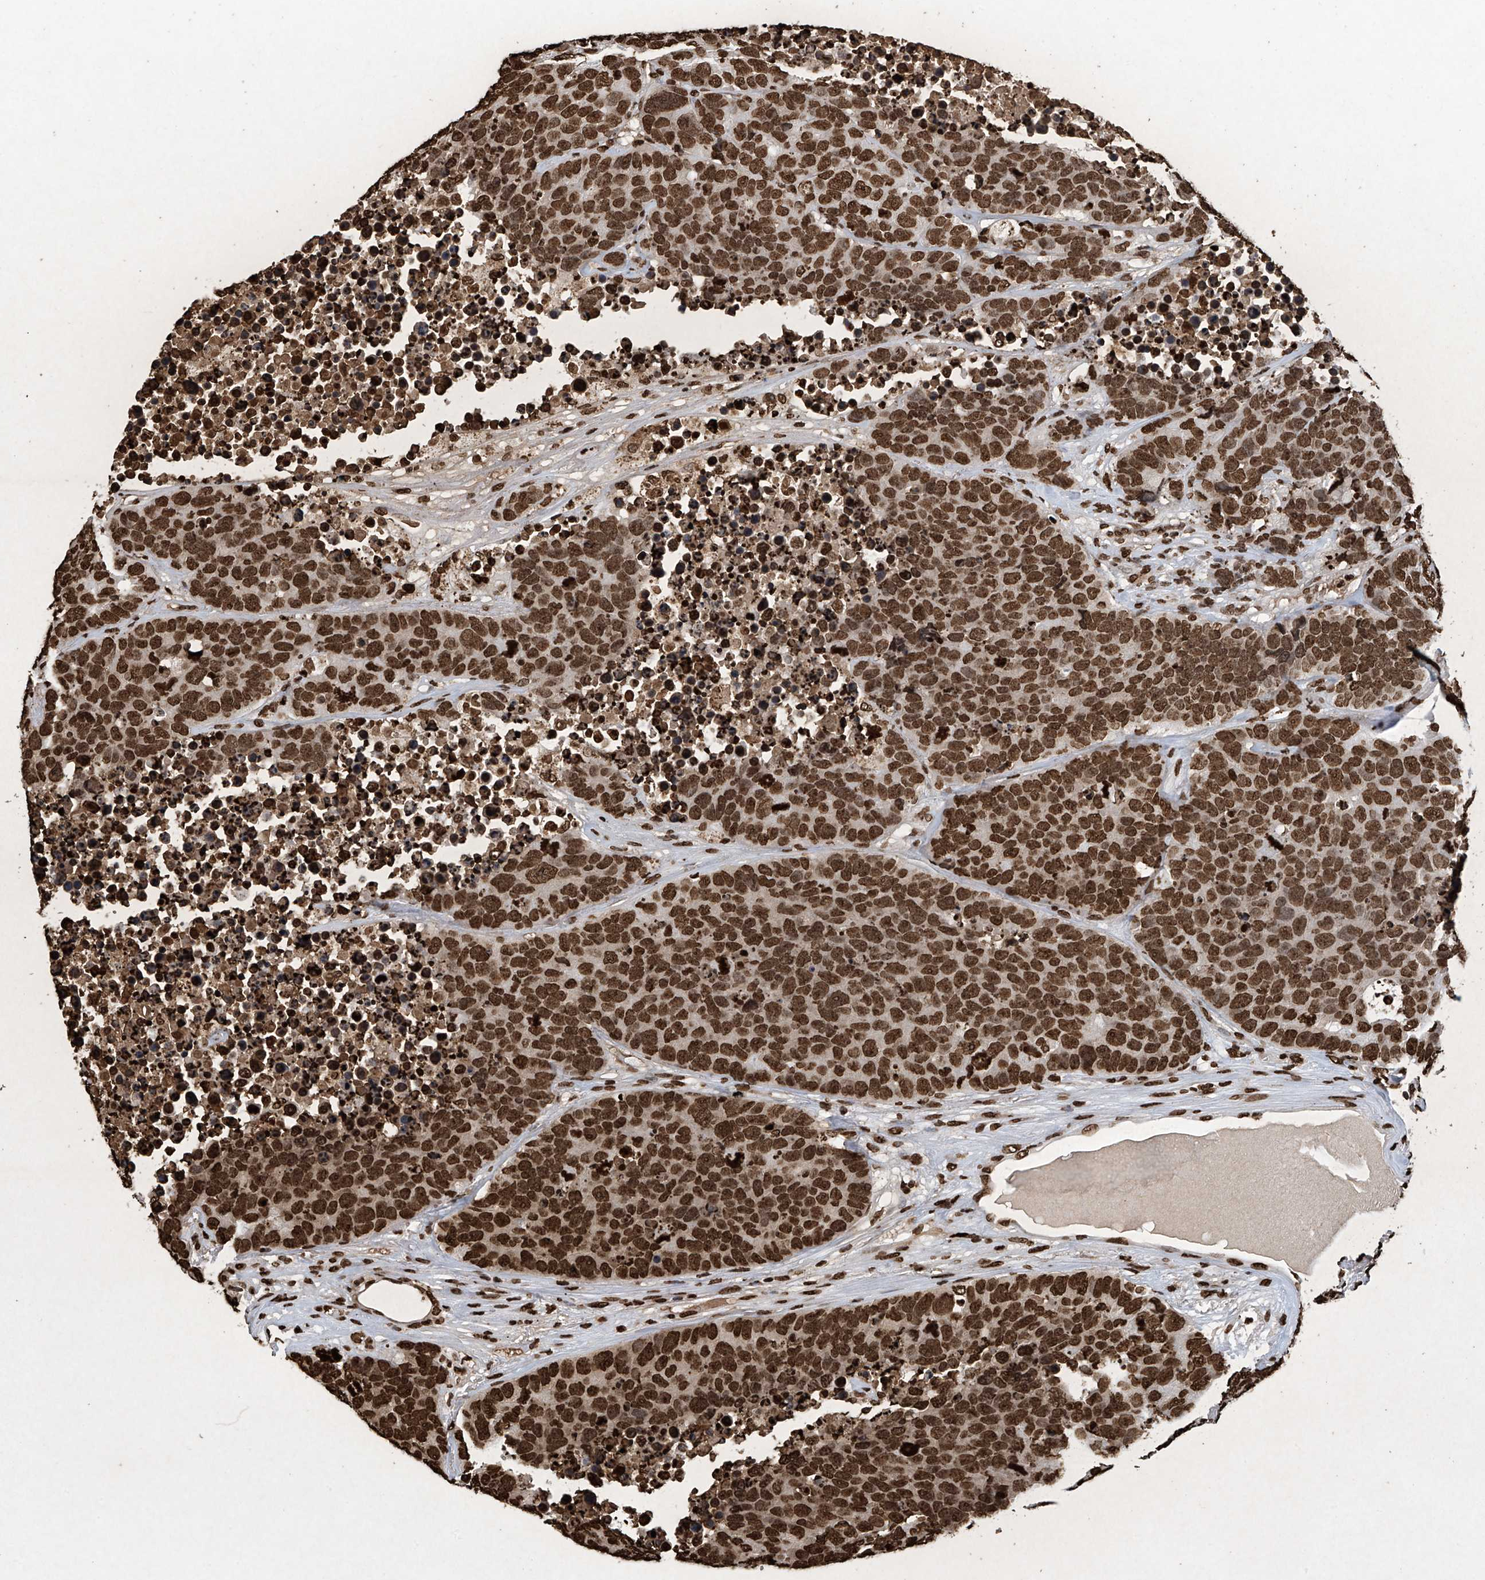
{"staining": {"intensity": "strong", "quantity": ">75%", "location": "nuclear"}, "tissue": "carcinoid", "cell_type": "Tumor cells", "image_type": "cancer", "snomed": [{"axis": "morphology", "description": "Carcinoid, malignant, NOS"}, {"axis": "topography", "description": "Lung"}], "caption": "Immunohistochemical staining of human carcinoid (malignant) demonstrates strong nuclear protein staining in about >75% of tumor cells.", "gene": "H3-3A", "patient": {"sex": "male", "age": 60}}